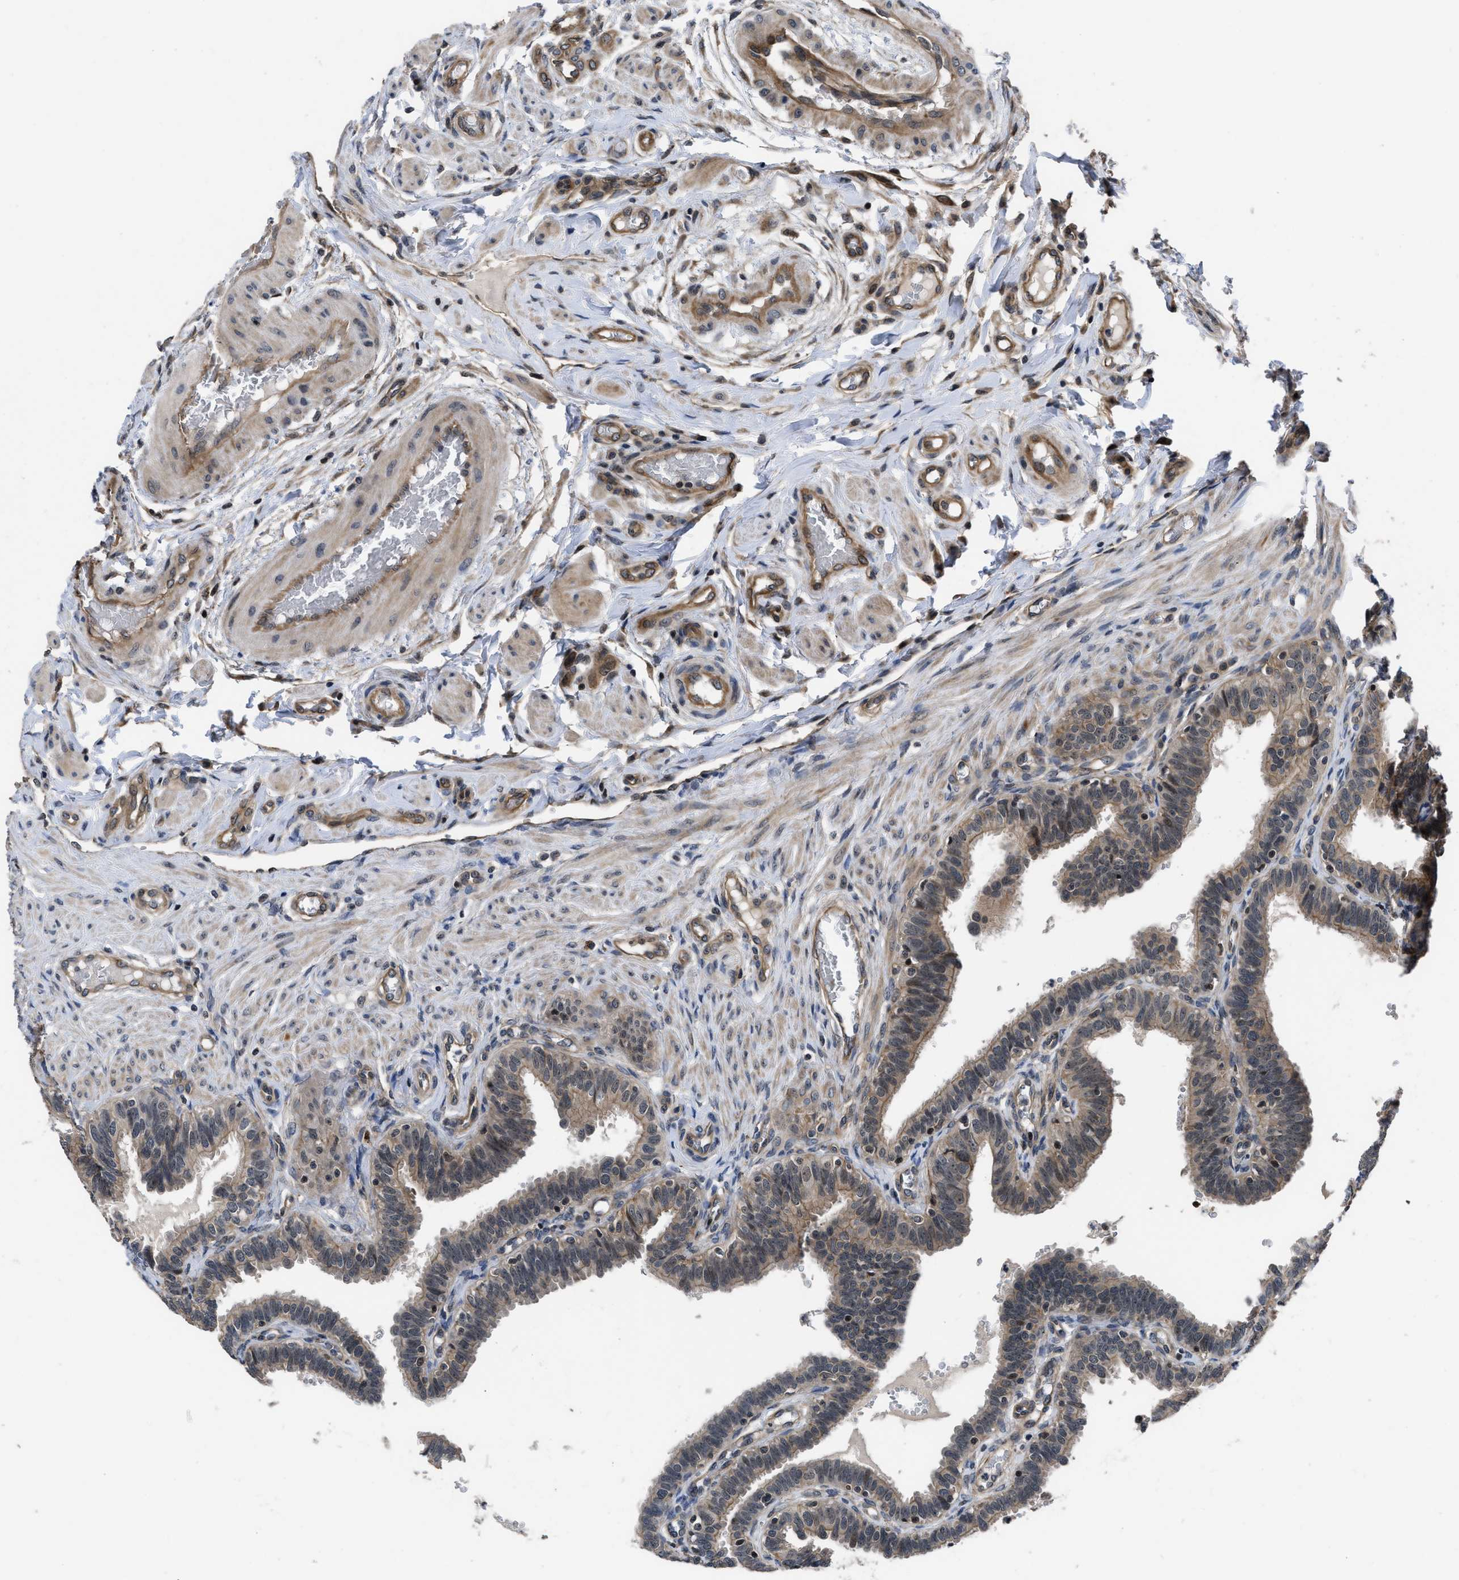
{"staining": {"intensity": "moderate", "quantity": "25%-75%", "location": "cytoplasmic/membranous"}, "tissue": "fallopian tube", "cell_type": "Glandular cells", "image_type": "normal", "snomed": [{"axis": "morphology", "description": "Normal tissue, NOS"}, {"axis": "topography", "description": "Fallopian tube"}, {"axis": "topography", "description": "Placenta"}], "caption": "Protein expression analysis of benign human fallopian tube reveals moderate cytoplasmic/membranous expression in about 25%-75% of glandular cells. (Stains: DAB in brown, nuclei in blue, Microscopy: brightfield microscopy at high magnification).", "gene": "DNAJC14", "patient": {"sex": "female", "age": 34}}